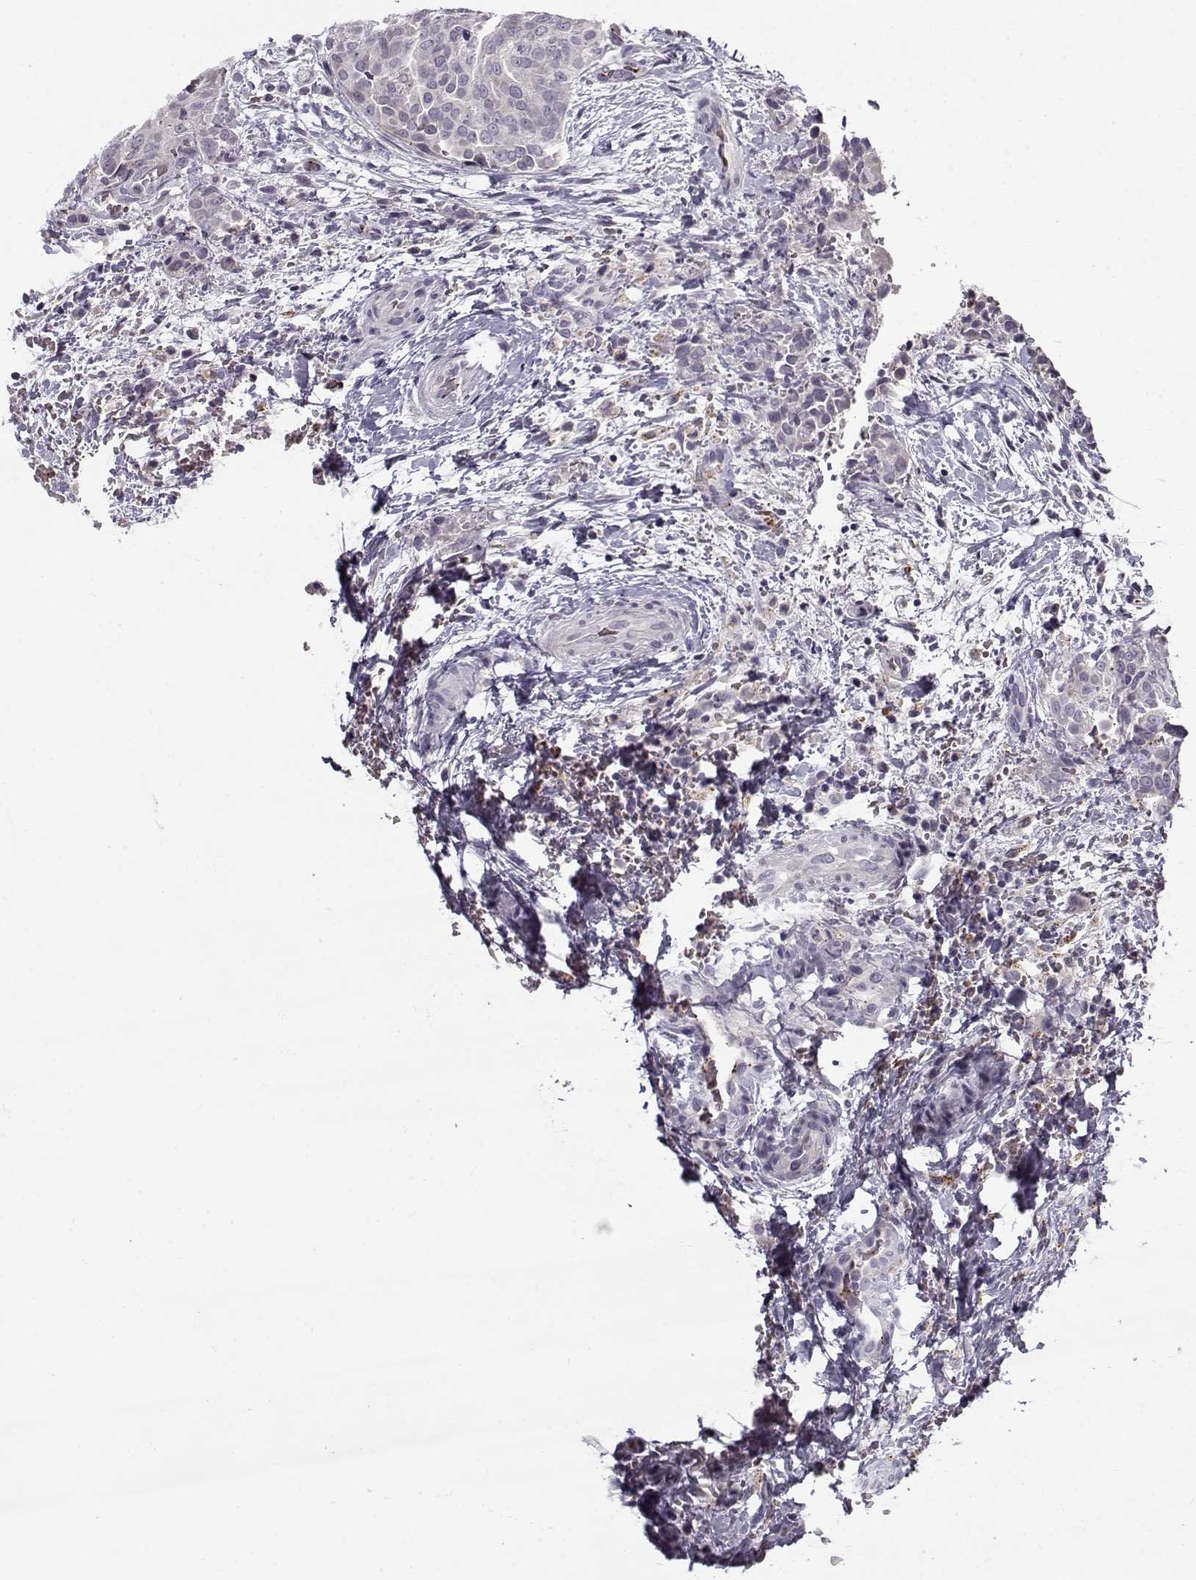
{"staining": {"intensity": "negative", "quantity": "none", "location": "none"}, "tissue": "thyroid cancer", "cell_type": "Tumor cells", "image_type": "cancer", "snomed": [{"axis": "morphology", "description": "Papillary adenocarcinoma, NOS"}, {"axis": "topography", "description": "Thyroid gland"}], "caption": "The image exhibits no staining of tumor cells in thyroid cancer.", "gene": "SNCA", "patient": {"sex": "male", "age": 61}}